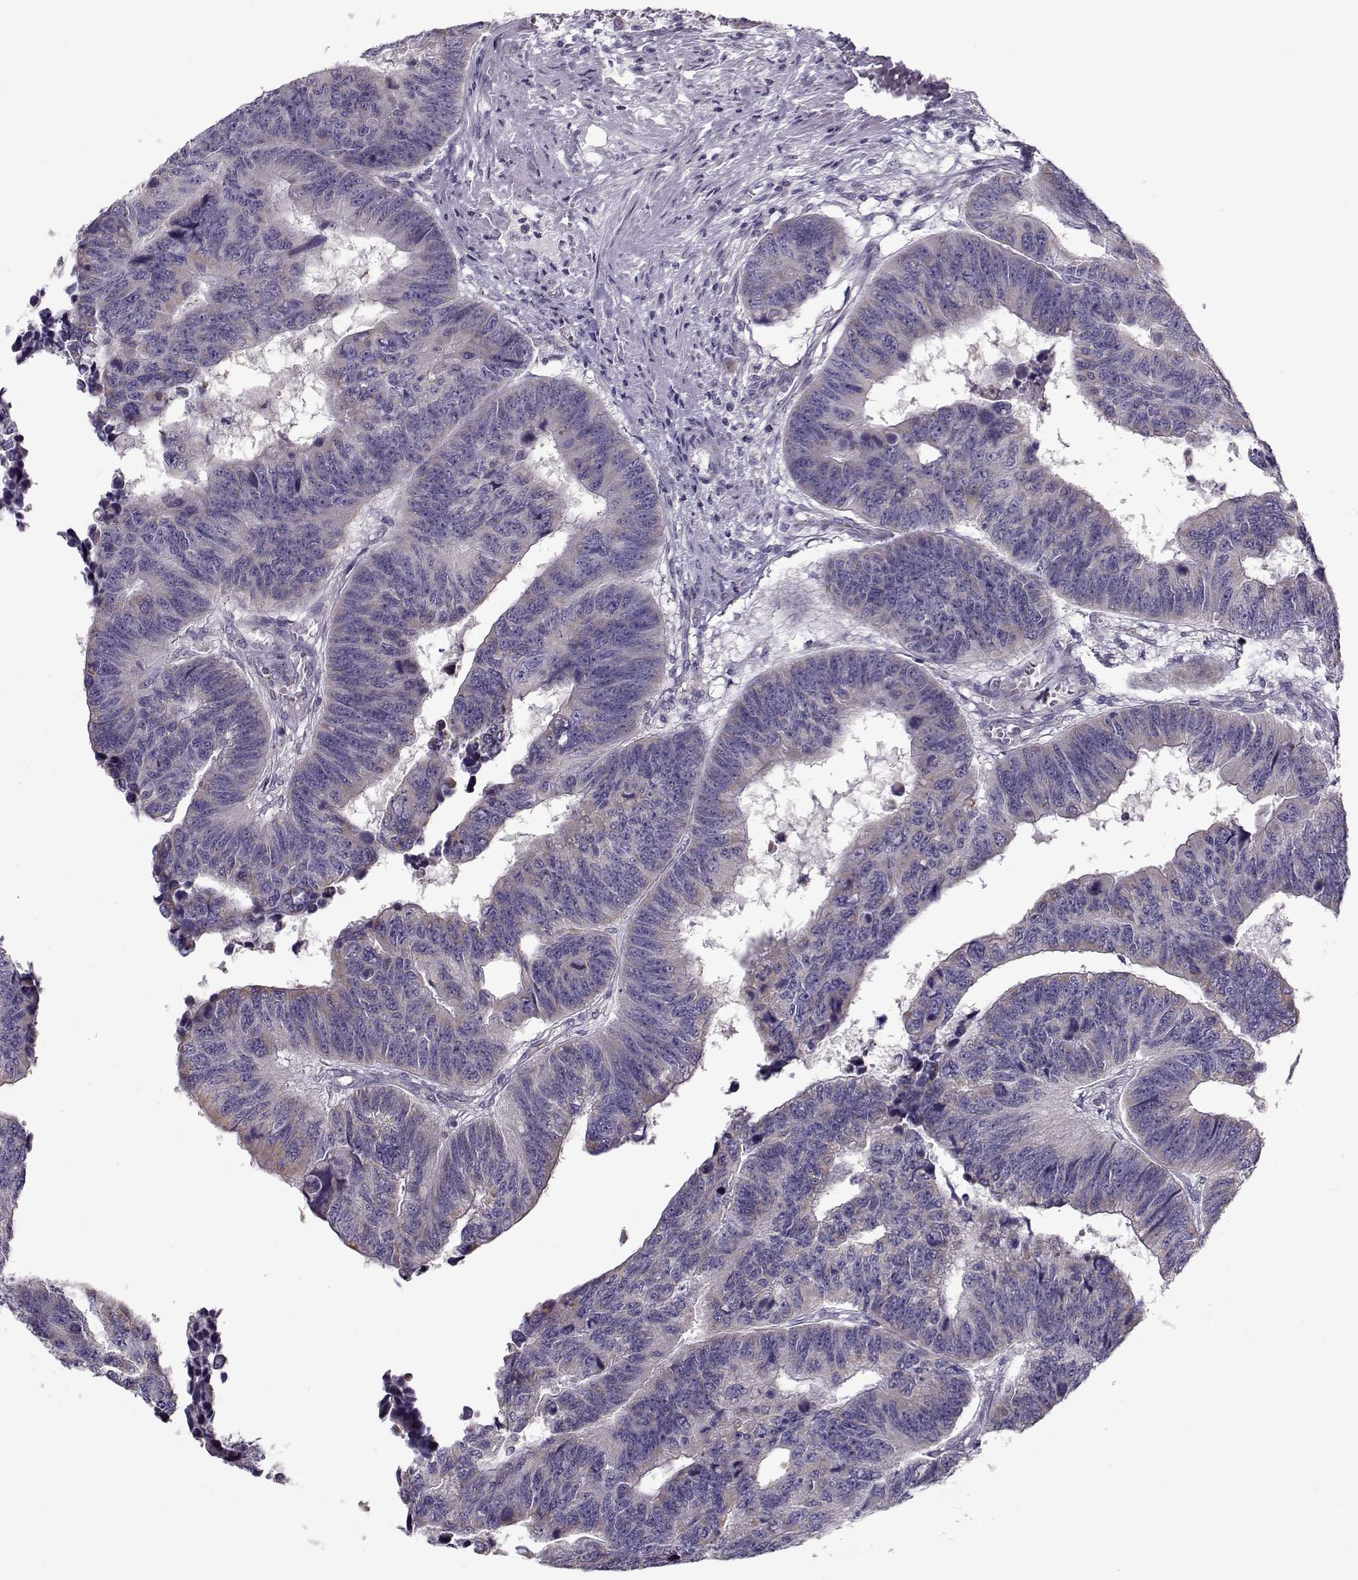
{"staining": {"intensity": "negative", "quantity": "none", "location": "none"}, "tissue": "colorectal cancer", "cell_type": "Tumor cells", "image_type": "cancer", "snomed": [{"axis": "morphology", "description": "Adenocarcinoma, NOS"}, {"axis": "topography", "description": "Rectum"}], "caption": "Tumor cells show no significant protein positivity in colorectal adenocarcinoma.", "gene": "KLF17", "patient": {"sex": "female", "age": 85}}